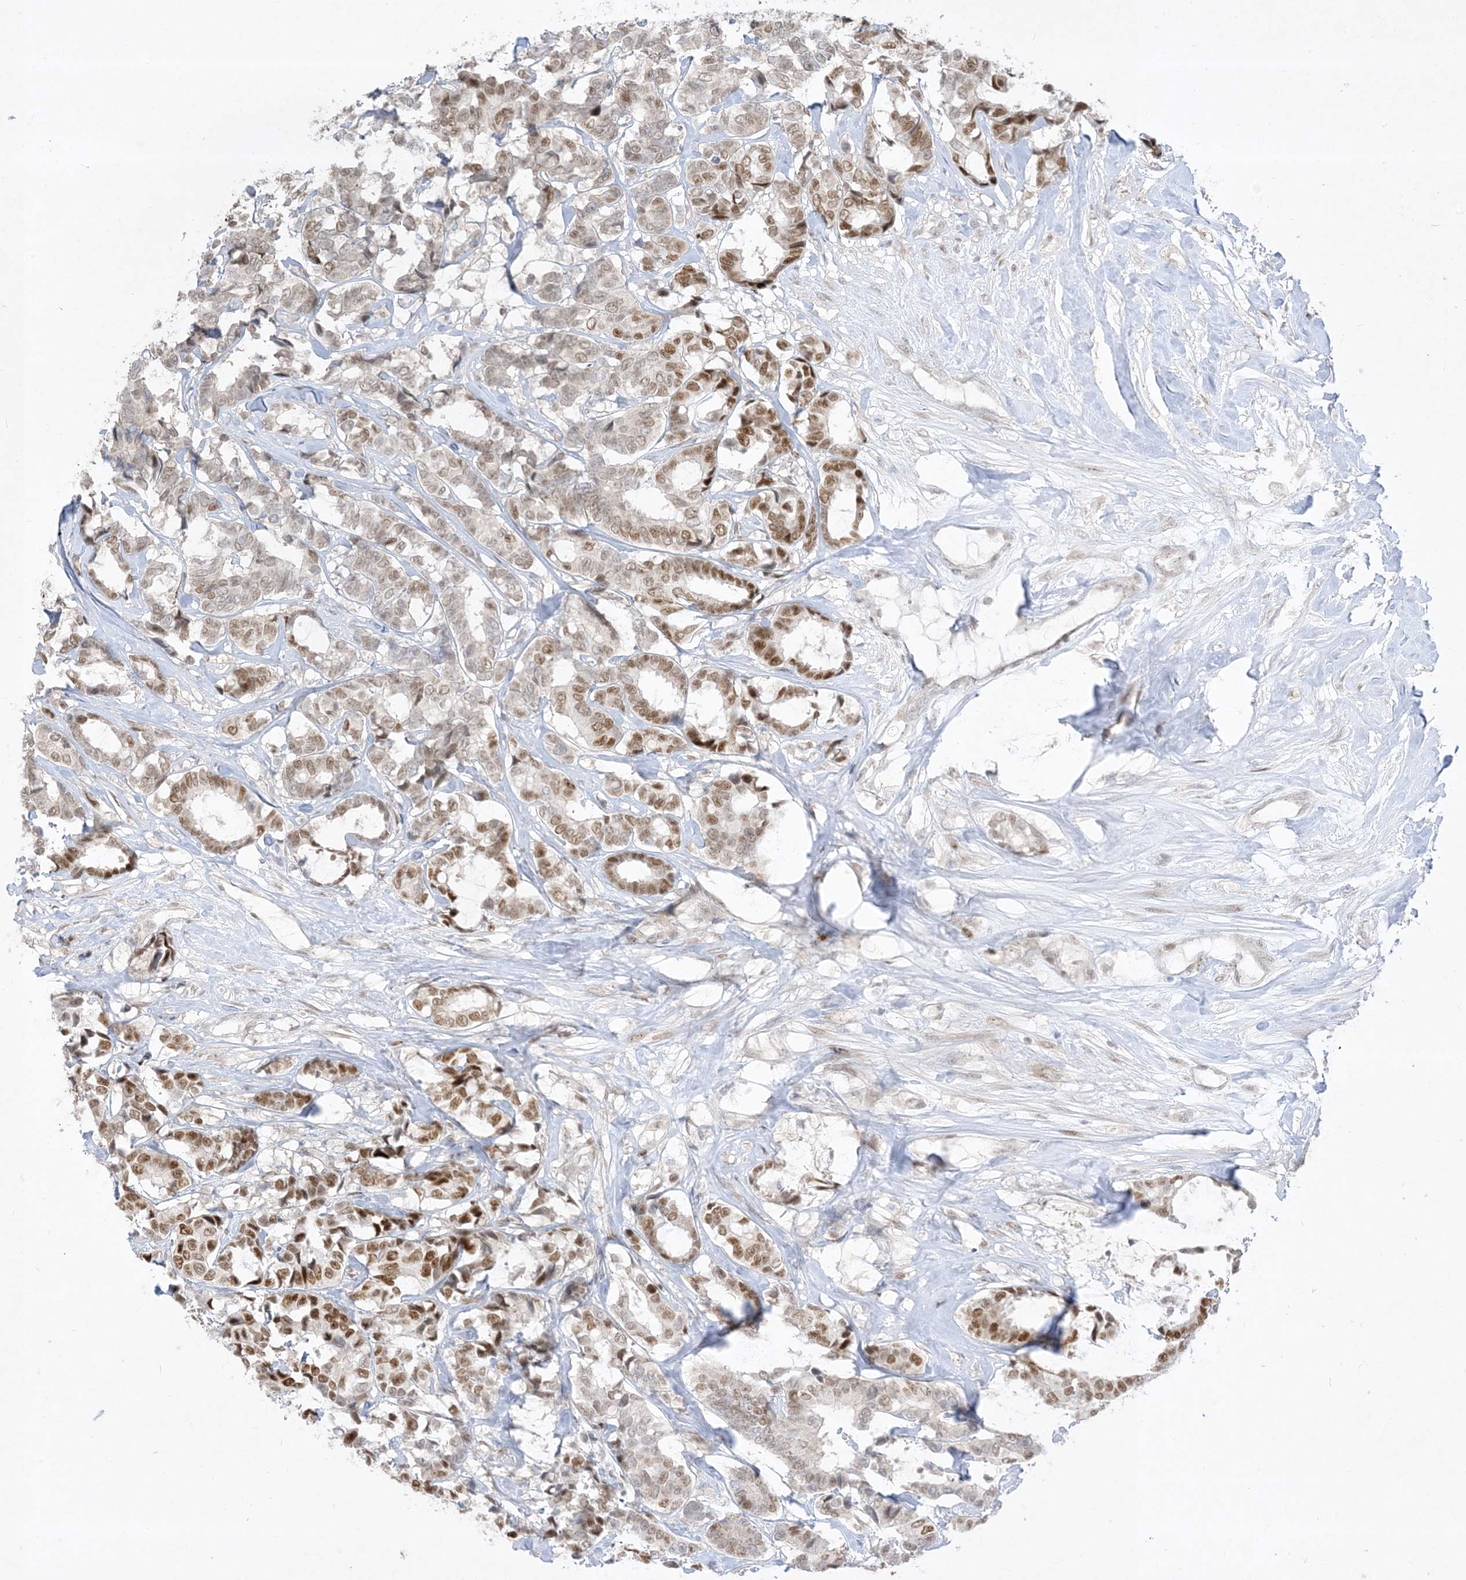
{"staining": {"intensity": "strong", "quantity": "25%-75%", "location": "nuclear"}, "tissue": "breast cancer", "cell_type": "Tumor cells", "image_type": "cancer", "snomed": [{"axis": "morphology", "description": "Duct carcinoma"}, {"axis": "topography", "description": "Breast"}], "caption": "Immunohistochemistry image of neoplastic tissue: human invasive ductal carcinoma (breast) stained using IHC displays high levels of strong protein expression localized specifically in the nuclear of tumor cells, appearing as a nuclear brown color.", "gene": "BHLHE40", "patient": {"sex": "female", "age": 87}}